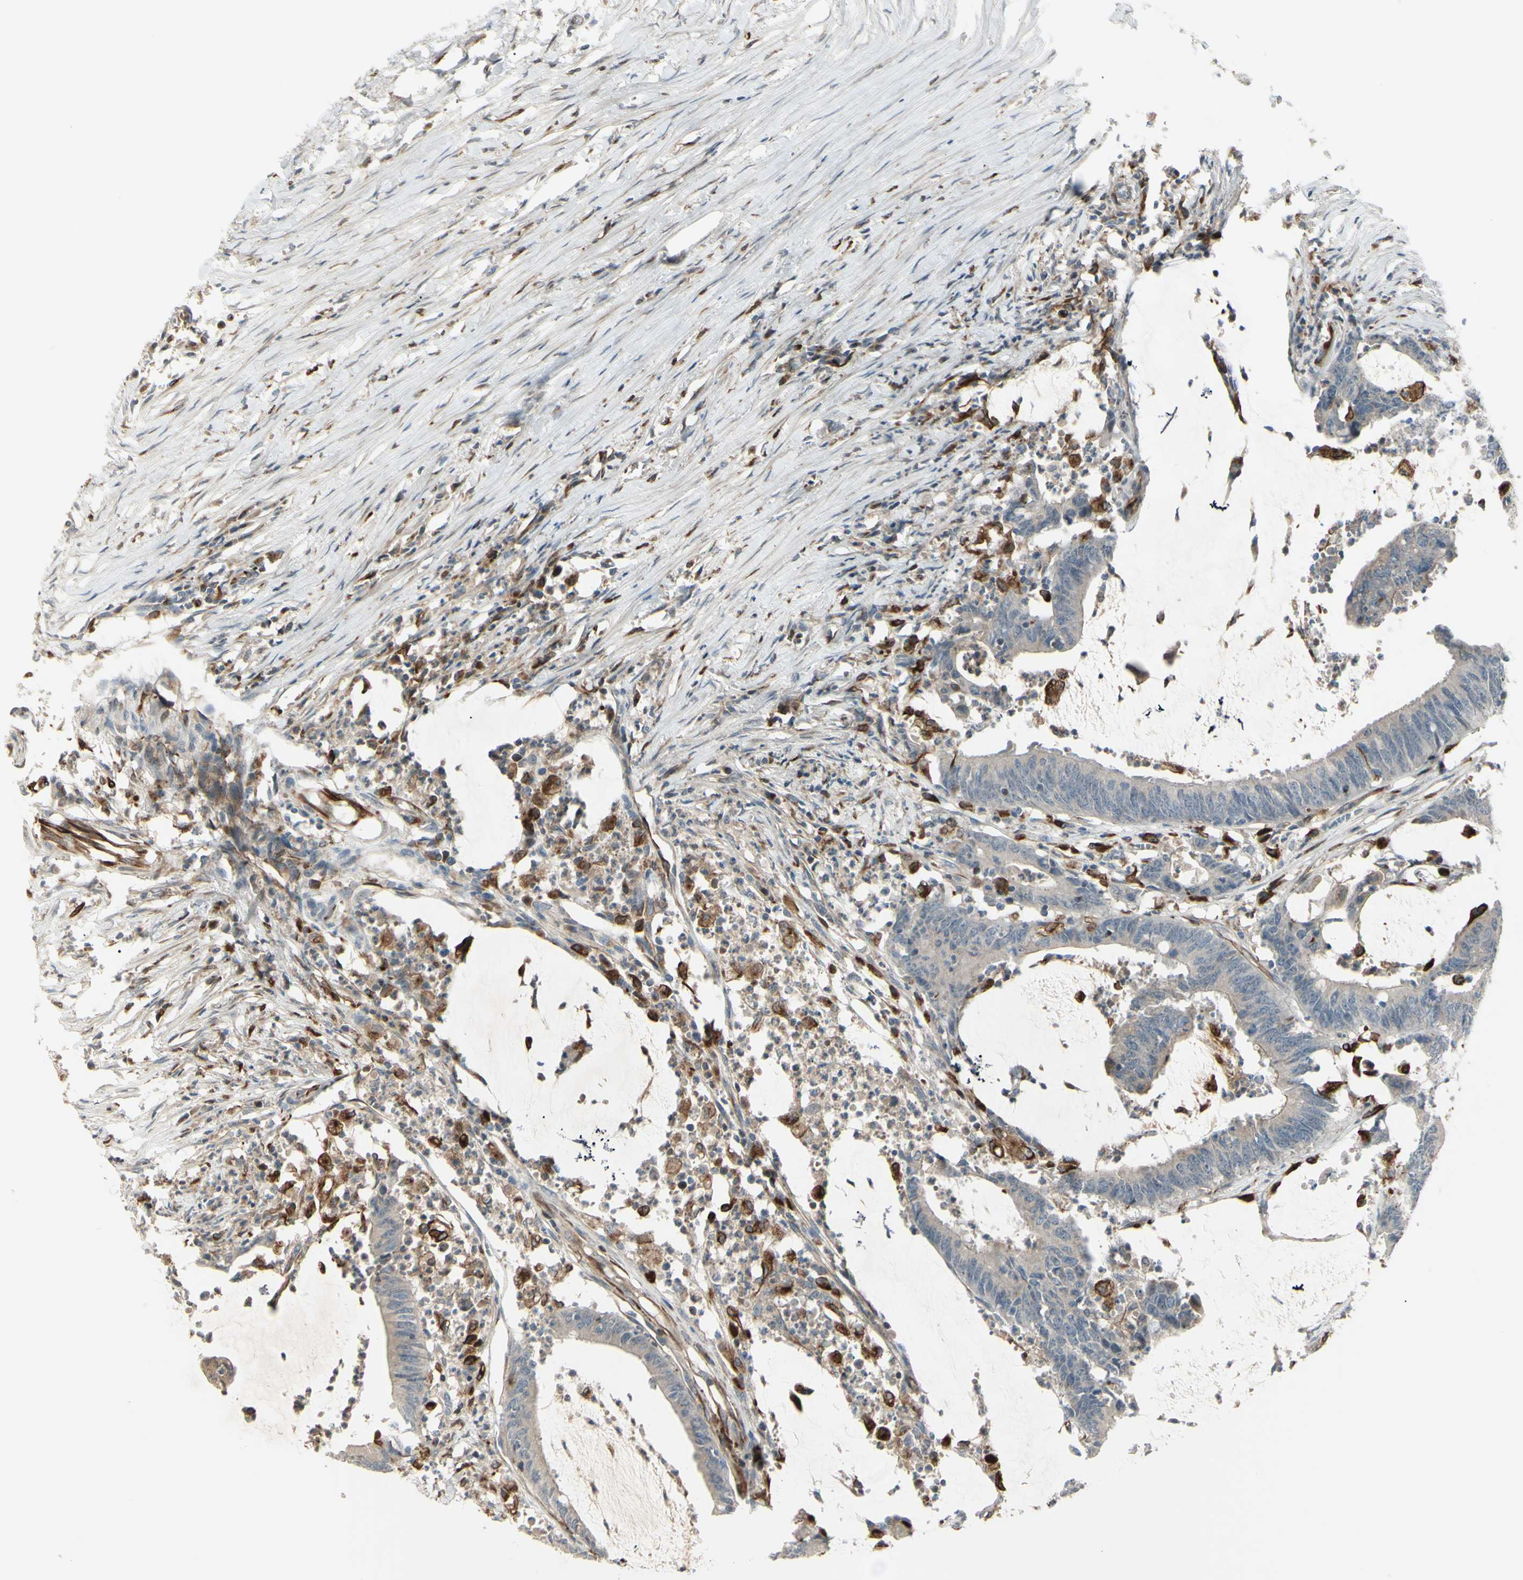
{"staining": {"intensity": "negative", "quantity": "none", "location": "none"}, "tissue": "colorectal cancer", "cell_type": "Tumor cells", "image_type": "cancer", "snomed": [{"axis": "morphology", "description": "Adenocarcinoma, NOS"}, {"axis": "topography", "description": "Rectum"}], "caption": "Human adenocarcinoma (colorectal) stained for a protein using IHC demonstrates no expression in tumor cells.", "gene": "FGFR2", "patient": {"sex": "female", "age": 66}}